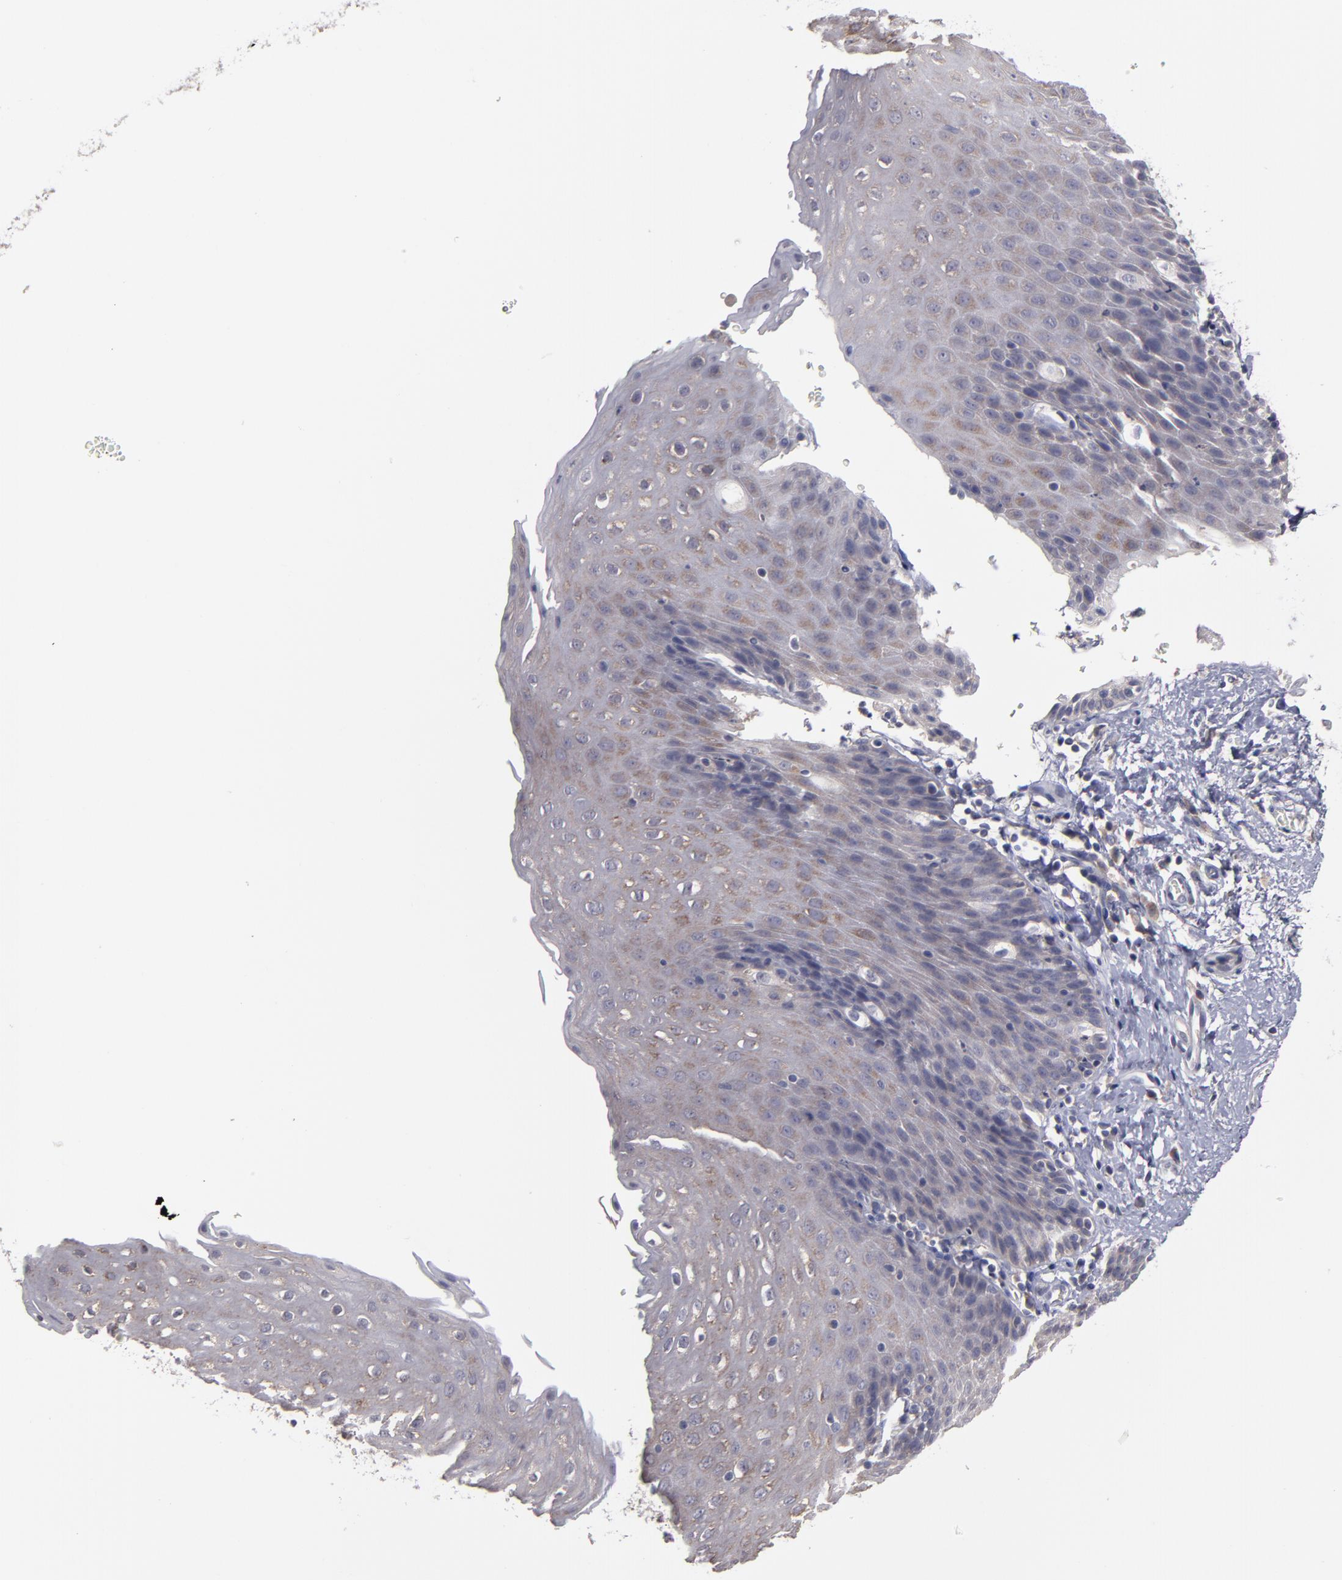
{"staining": {"intensity": "weak", "quantity": "25%-75%", "location": "cytoplasmic/membranous"}, "tissue": "esophagus", "cell_type": "Squamous epithelial cells", "image_type": "normal", "snomed": [{"axis": "morphology", "description": "Normal tissue, NOS"}, {"axis": "topography", "description": "Esophagus"}], "caption": "IHC photomicrograph of unremarkable human esophagus stained for a protein (brown), which shows low levels of weak cytoplasmic/membranous expression in about 25%-75% of squamous epithelial cells.", "gene": "MMP11", "patient": {"sex": "female", "age": 61}}